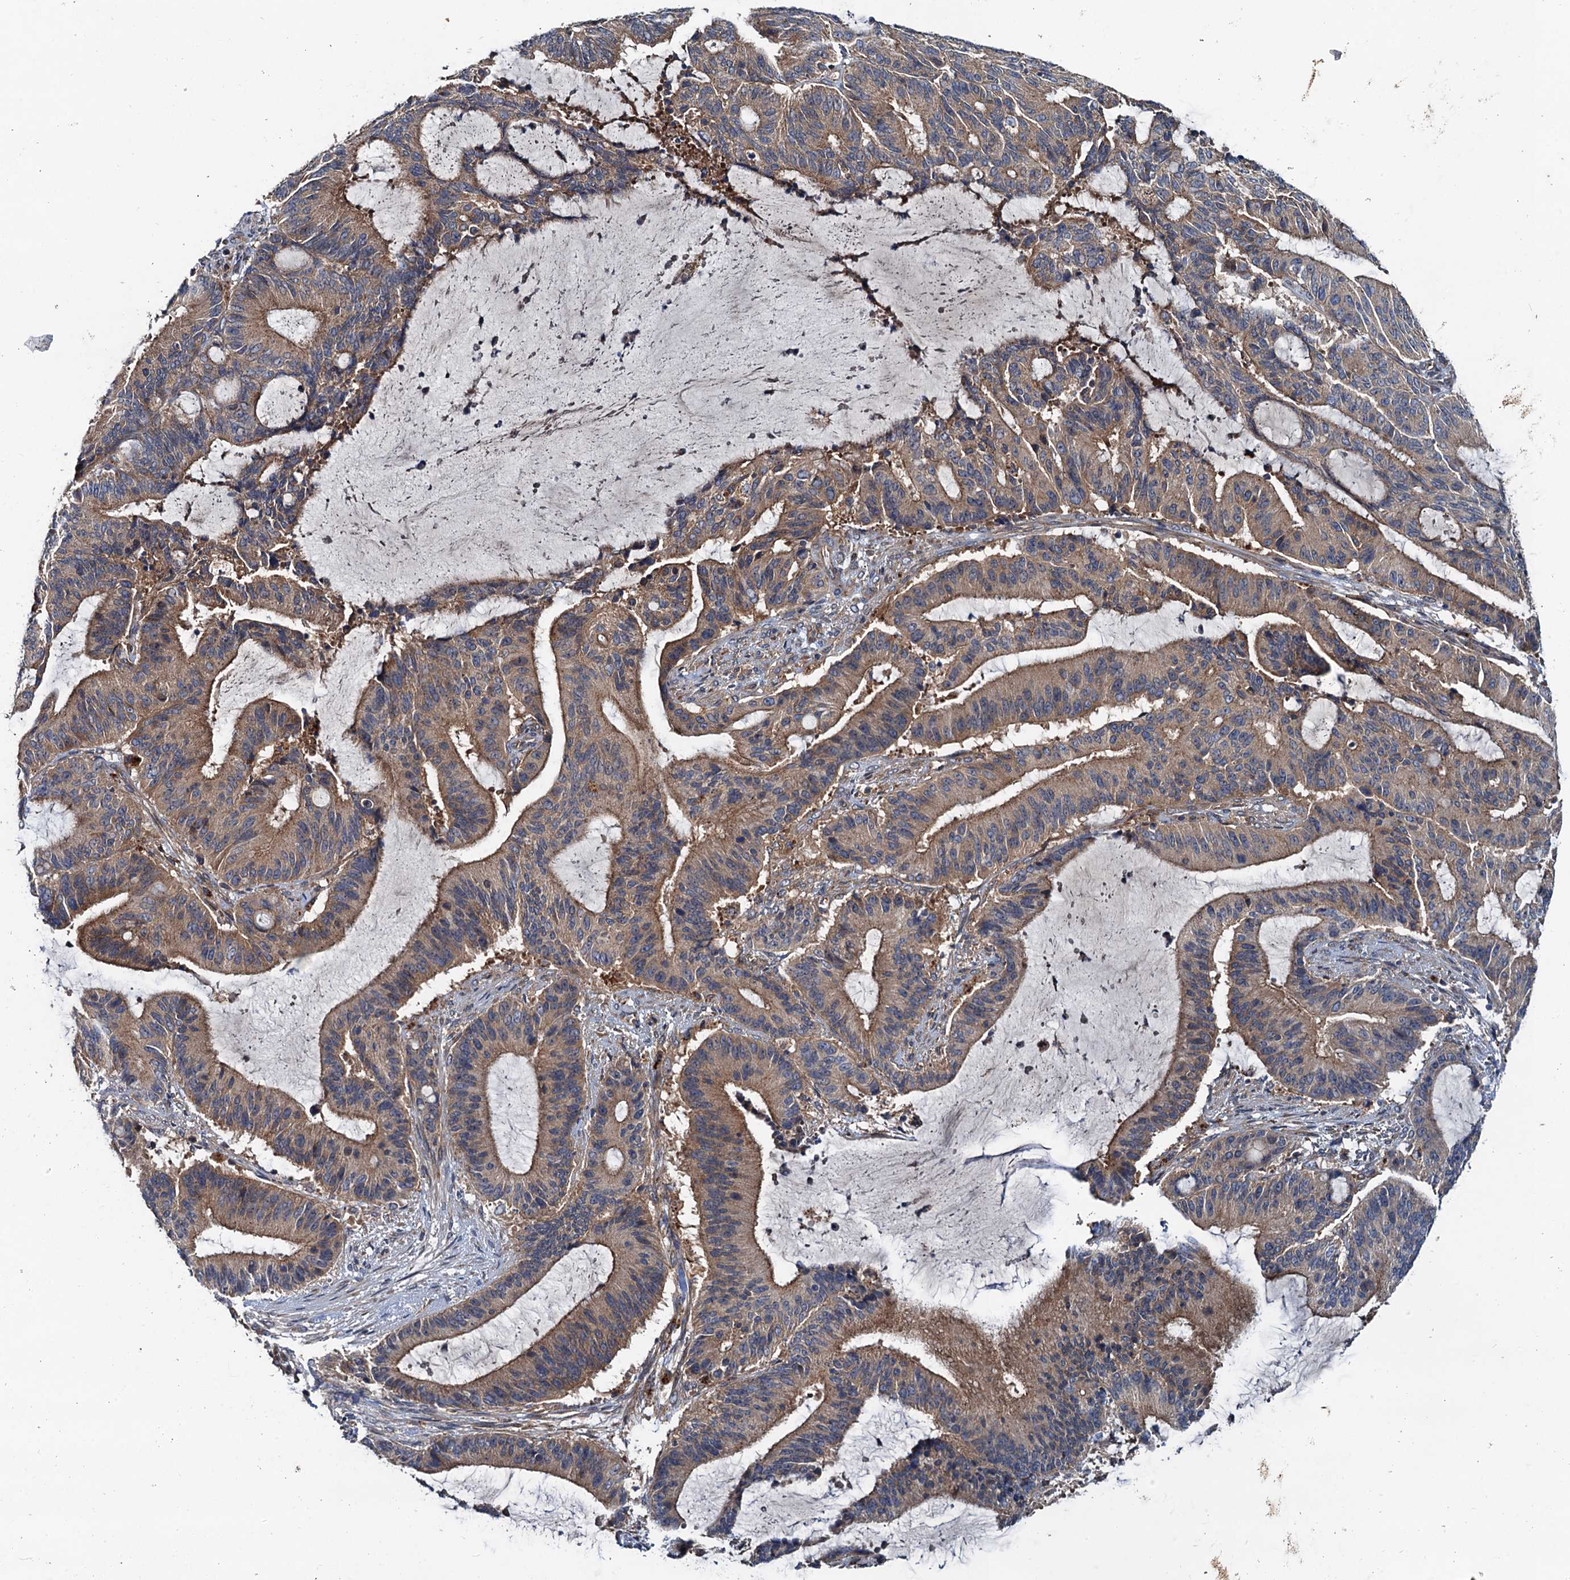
{"staining": {"intensity": "moderate", "quantity": ">75%", "location": "cytoplasmic/membranous"}, "tissue": "liver cancer", "cell_type": "Tumor cells", "image_type": "cancer", "snomed": [{"axis": "morphology", "description": "Normal tissue, NOS"}, {"axis": "morphology", "description": "Cholangiocarcinoma"}, {"axis": "topography", "description": "Liver"}, {"axis": "topography", "description": "Peripheral nerve tissue"}], "caption": "Liver cholangiocarcinoma stained with a protein marker displays moderate staining in tumor cells.", "gene": "EFL1", "patient": {"sex": "female", "age": 73}}